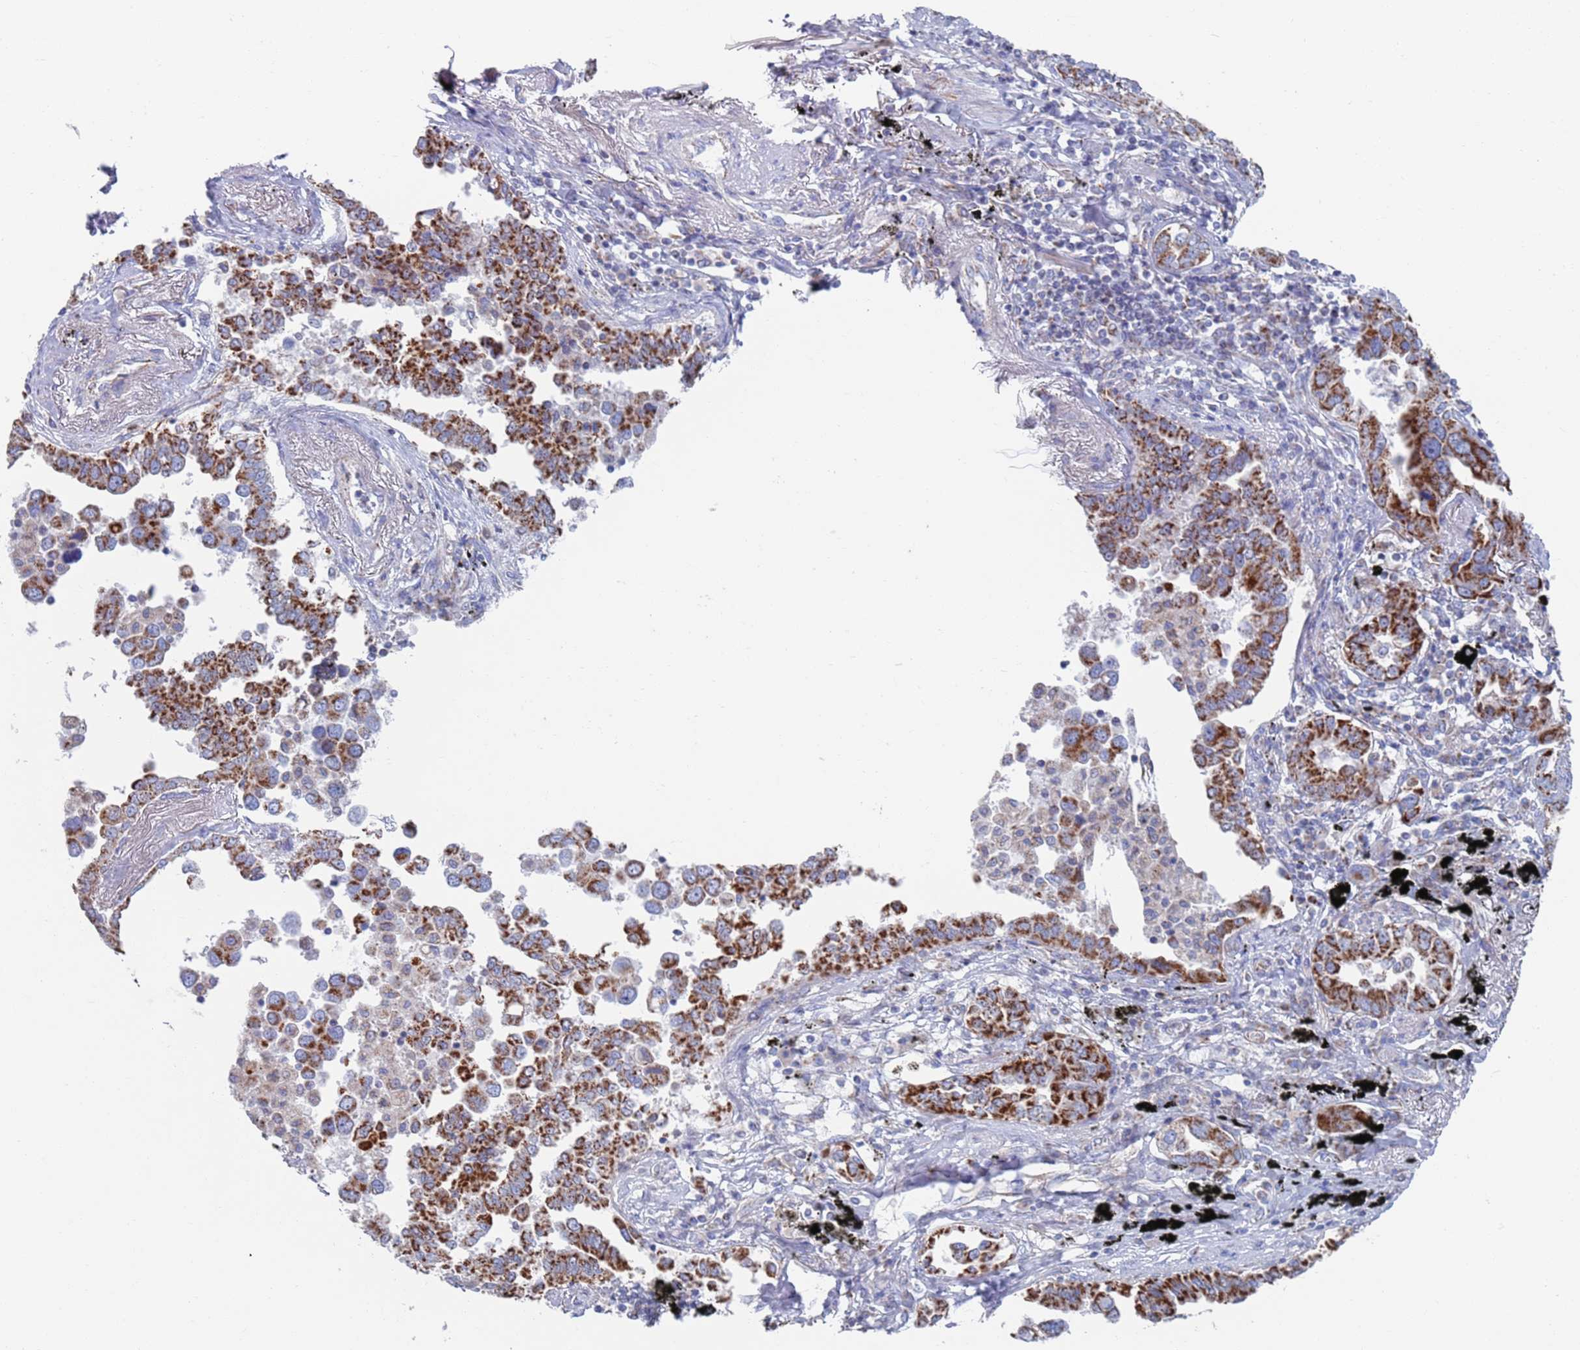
{"staining": {"intensity": "strong", "quantity": ">75%", "location": "cytoplasmic/membranous"}, "tissue": "lung cancer", "cell_type": "Tumor cells", "image_type": "cancer", "snomed": [{"axis": "morphology", "description": "Adenocarcinoma, NOS"}, {"axis": "topography", "description": "Lung"}], "caption": "Adenocarcinoma (lung) stained with IHC displays strong cytoplasmic/membranous expression in about >75% of tumor cells. (IHC, brightfield microscopy, high magnification).", "gene": "MRPL22", "patient": {"sex": "male", "age": 67}}